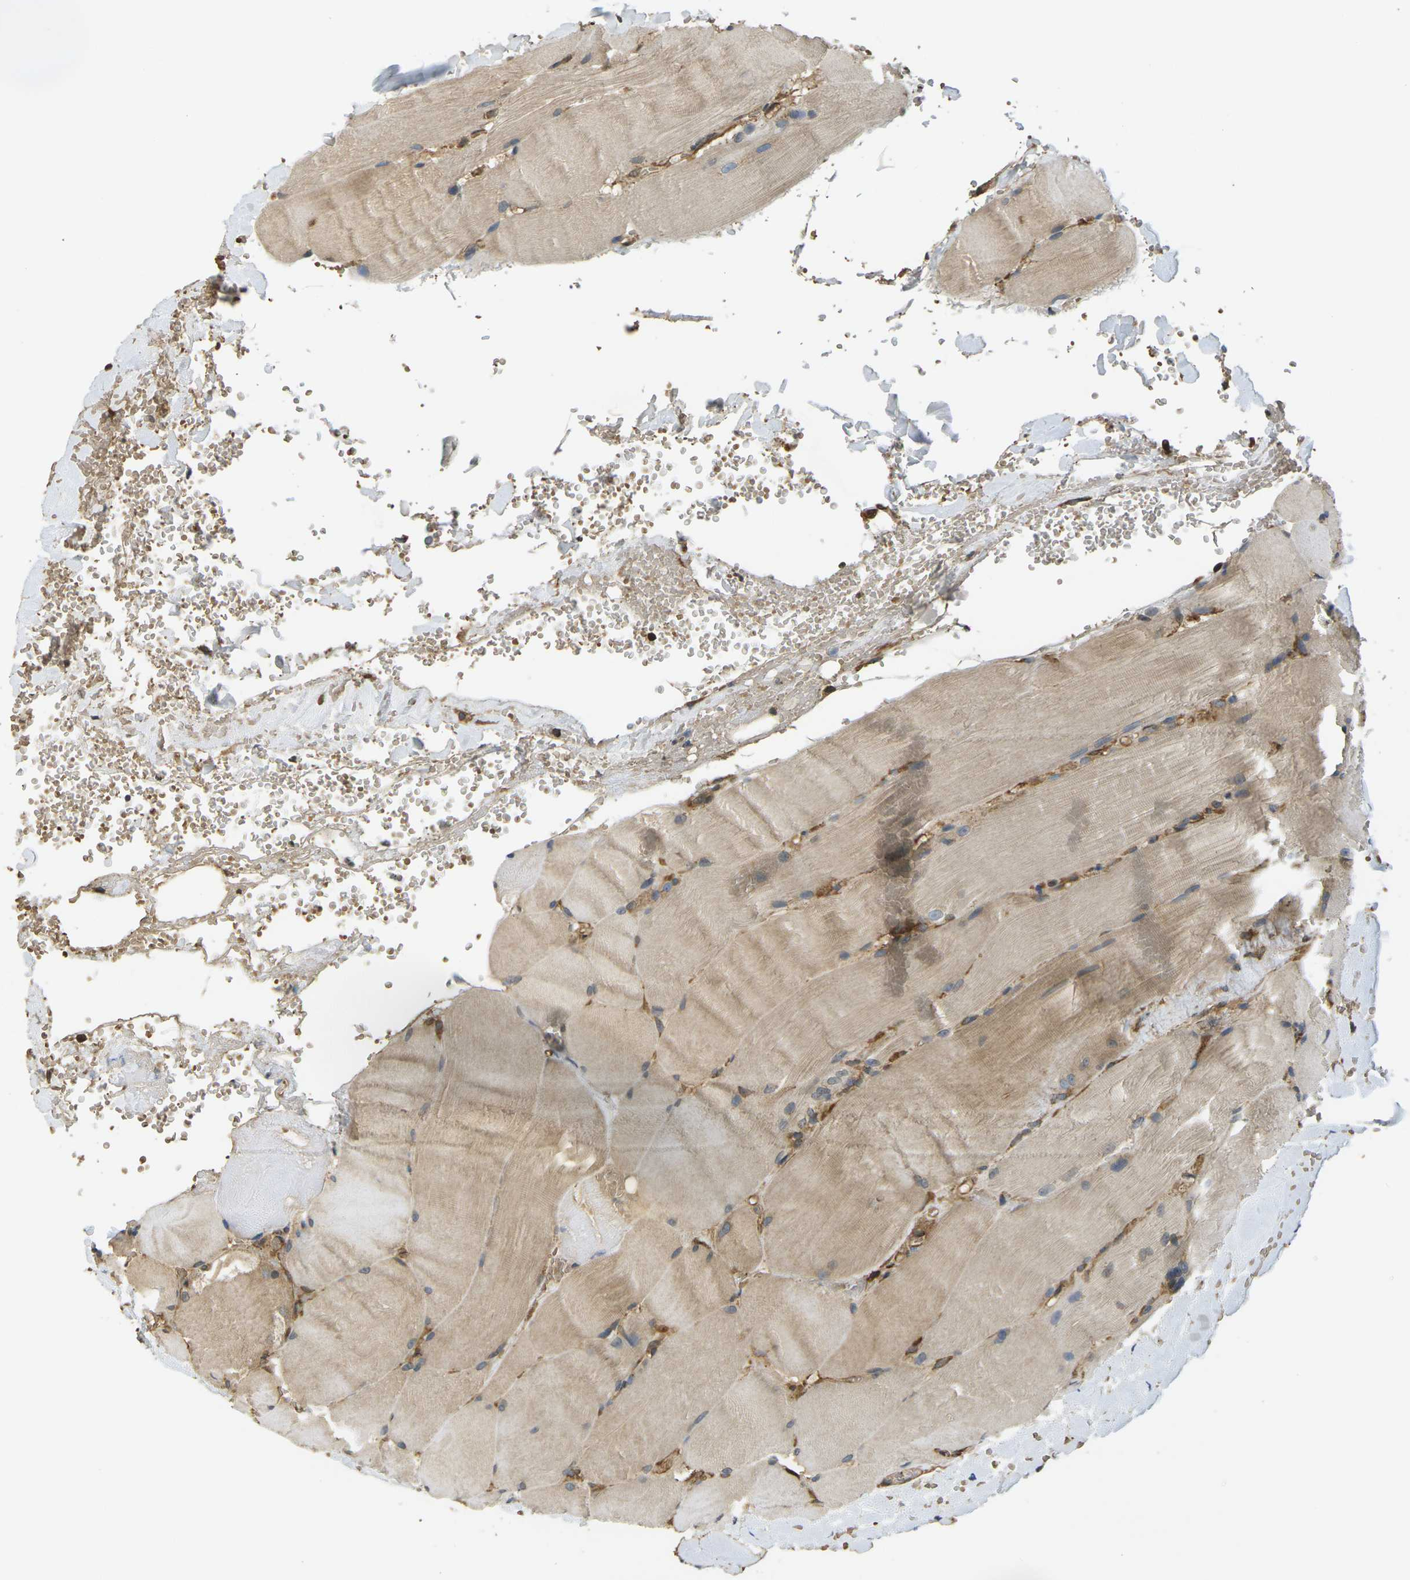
{"staining": {"intensity": "weak", "quantity": "25%-75%", "location": "cytoplasmic/membranous"}, "tissue": "skeletal muscle", "cell_type": "Myocytes", "image_type": "normal", "snomed": [{"axis": "morphology", "description": "Normal tissue, NOS"}, {"axis": "topography", "description": "Skin"}, {"axis": "topography", "description": "Skeletal muscle"}], "caption": "Protein expression analysis of normal skeletal muscle demonstrates weak cytoplasmic/membranous expression in about 25%-75% of myocytes.", "gene": "CAST", "patient": {"sex": "male", "age": 83}}